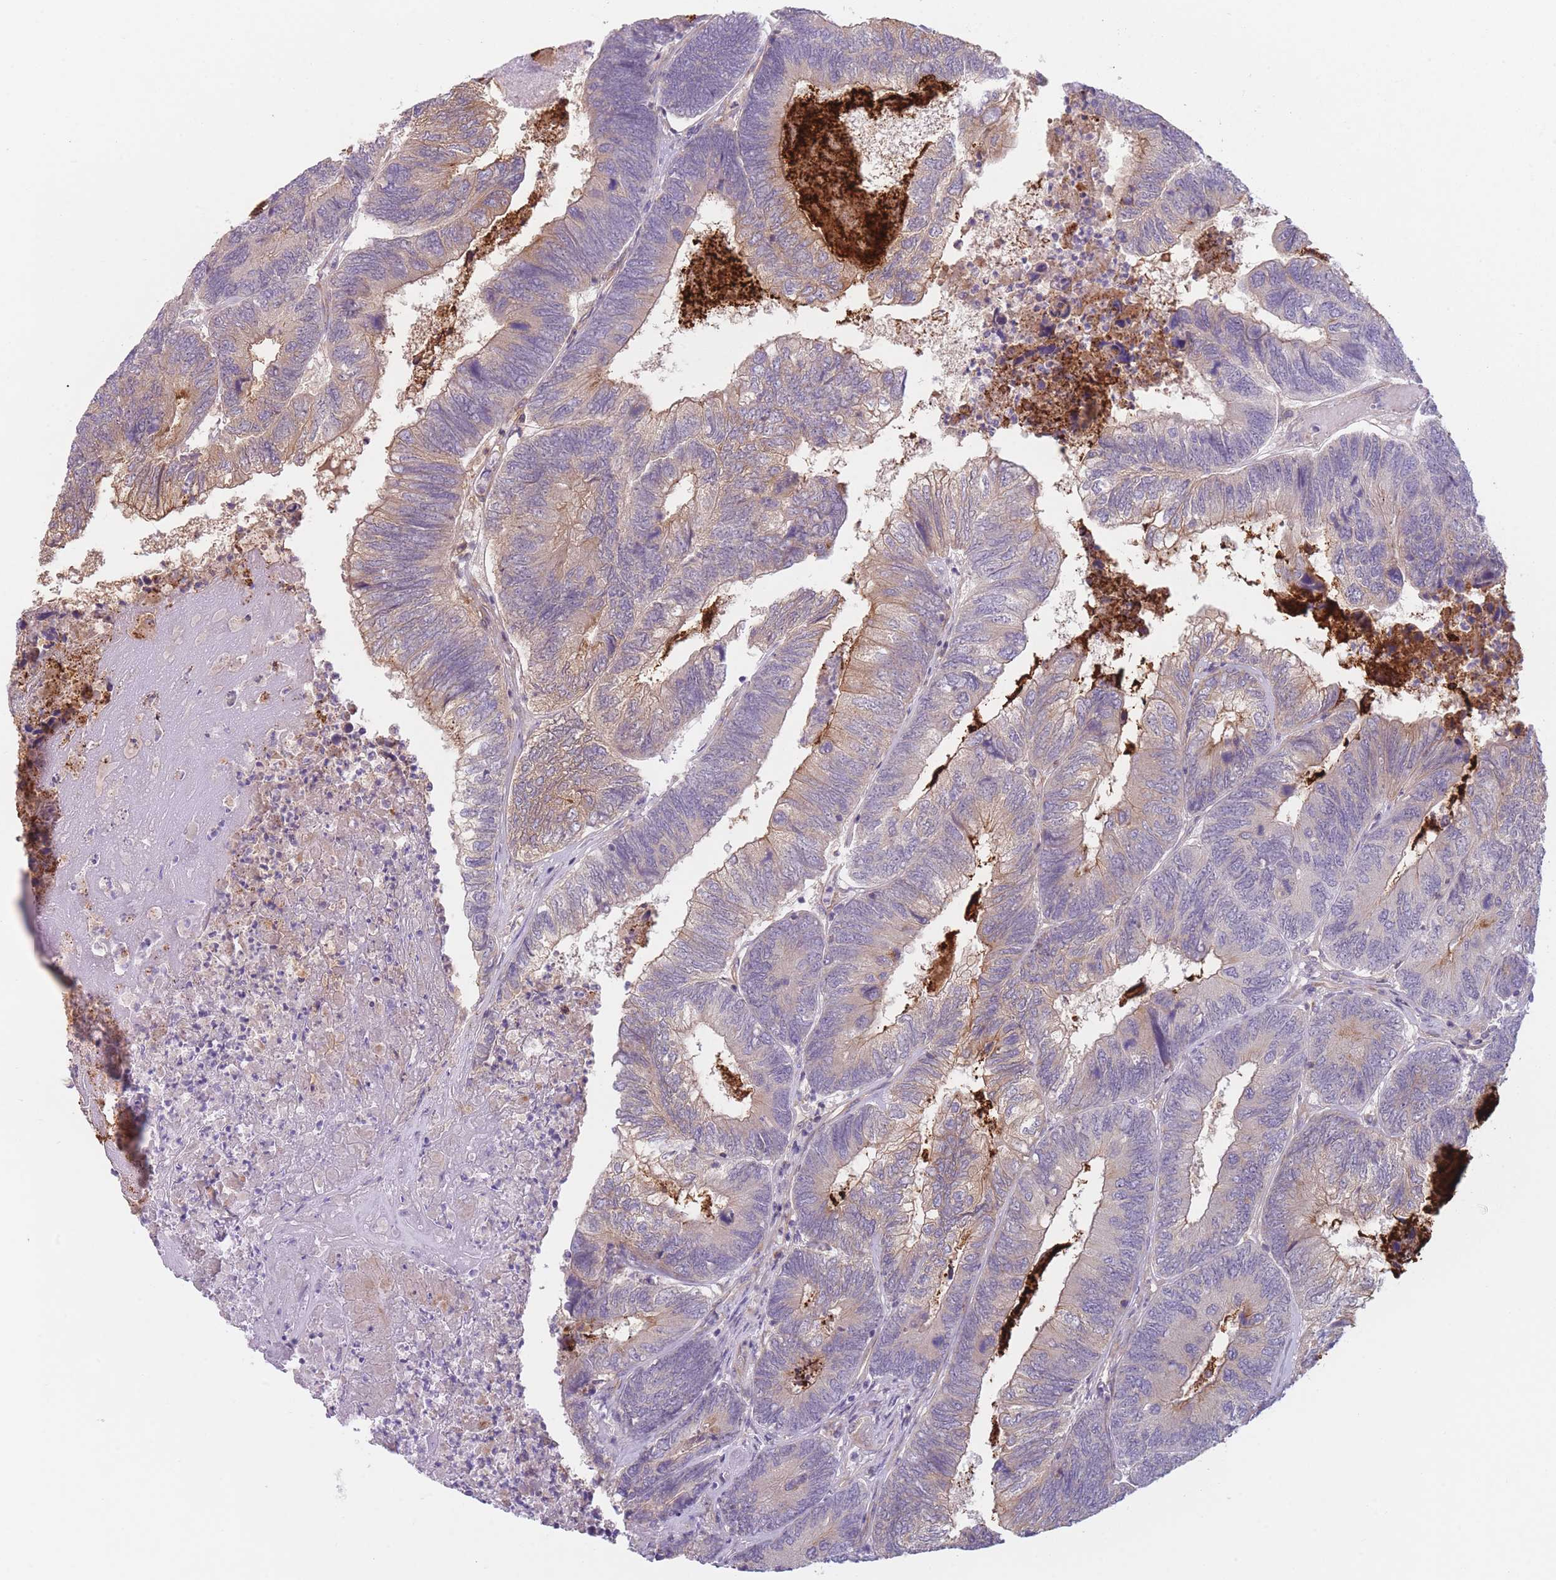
{"staining": {"intensity": "weak", "quantity": "25%-75%", "location": "cytoplasmic/membranous"}, "tissue": "colorectal cancer", "cell_type": "Tumor cells", "image_type": "cancer", "snomed": [{"axis": "morphology", "description": "Adenocarcinoma, NOS"}, {"axis": "topography", "description": "Colon"}], "caption": "There is low levels of weak cytoplasmic/membranous staining in tumor cells of adenocarcinoma (colorectal), as demonstrated by immunohistochemical staining (brown color).", "gene": "WDR93", "patient": {"sex": "female", "age": 67}}